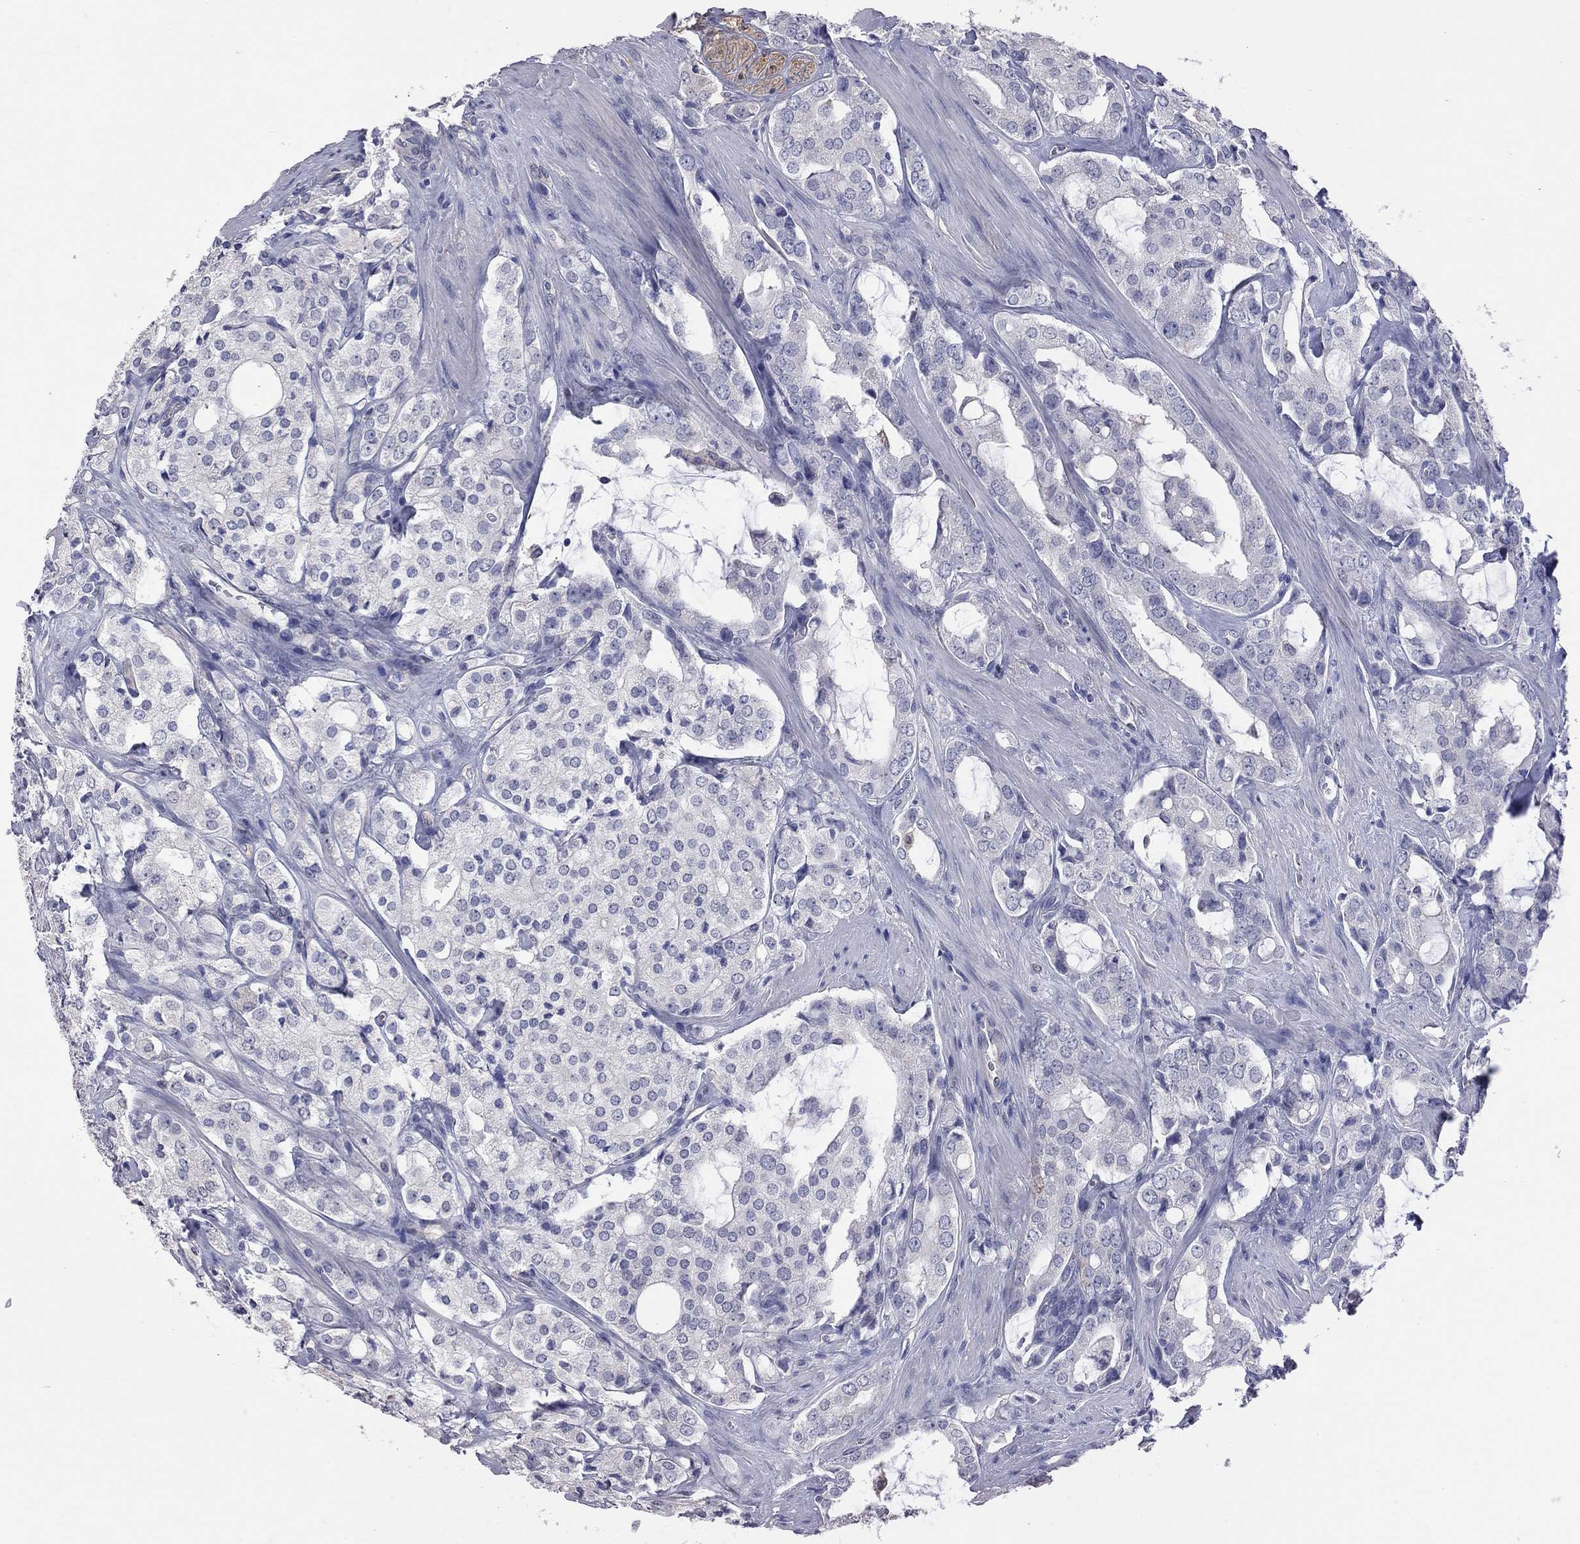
{"staining": {"intensity": "negative", "quantity": "none", "location": "none"}, "tissue": "prostate cancer", "cell_type": "Tumor cells", "image_type": "cancer", "snomed": [{"axis": "morphology", "description": "Adenocarcinoma, NOS"}, {"axis": "topography", "description": "Prostate"}], "caption": "Image shows no protein expression in tumor cells of prostate cancer tissue.", "gene": "HYLS1", "patient": {"sex": "male", "age": 66}}